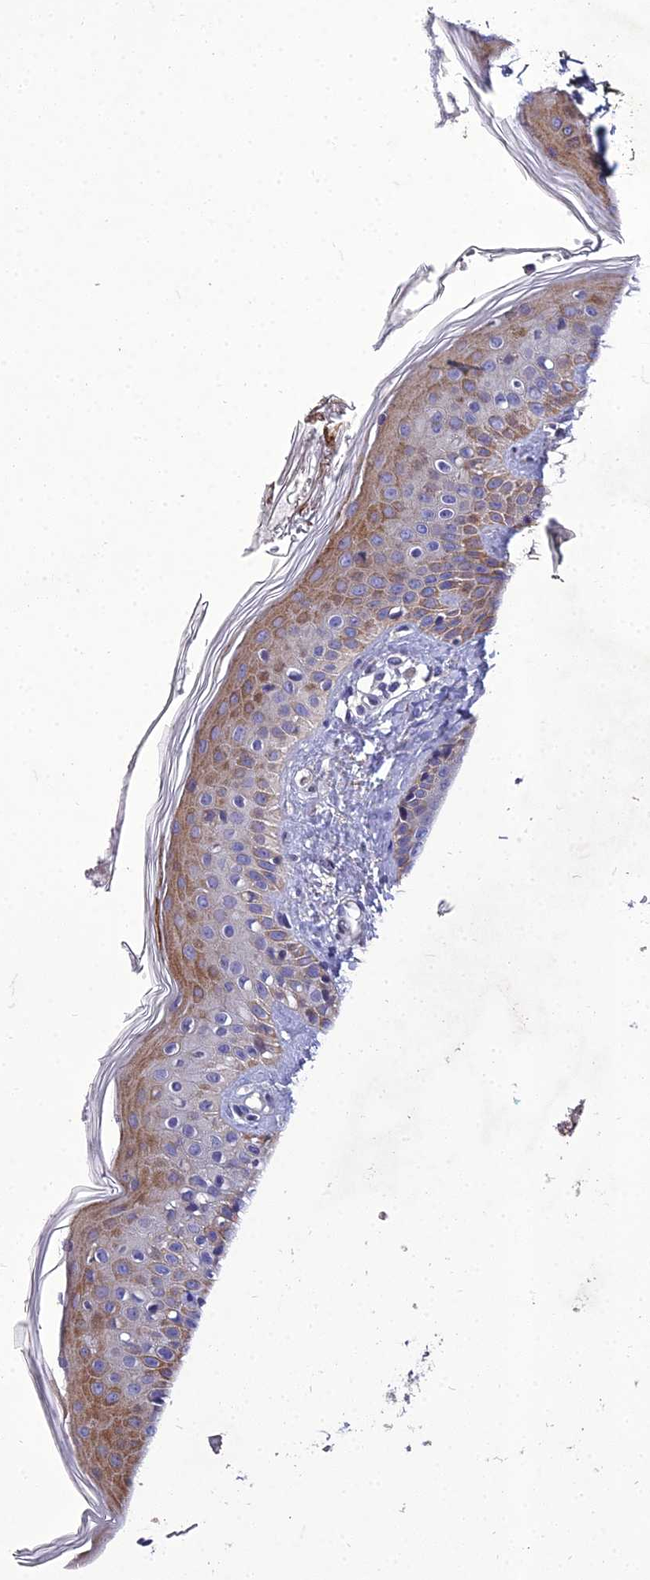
{"staining": {"intensity": "negative", "quantity": "none", "location": "none"}, "tissue": "skin", "cell_type": "Fibroblasts", "image_type": "normal", "snomed": [{"axis": "morphology", "description": "Normal tissue, NOS"}, {"axis": "topography", "description": "Skin"}], "caption": "There is no significant staining in fibroblasts of skin. (DAB immunohistochemistry visualized using brightfield microscopy, high magnification).", "gene": "ADIPOR2", "patient": {"sex": "male", "age": 16}}